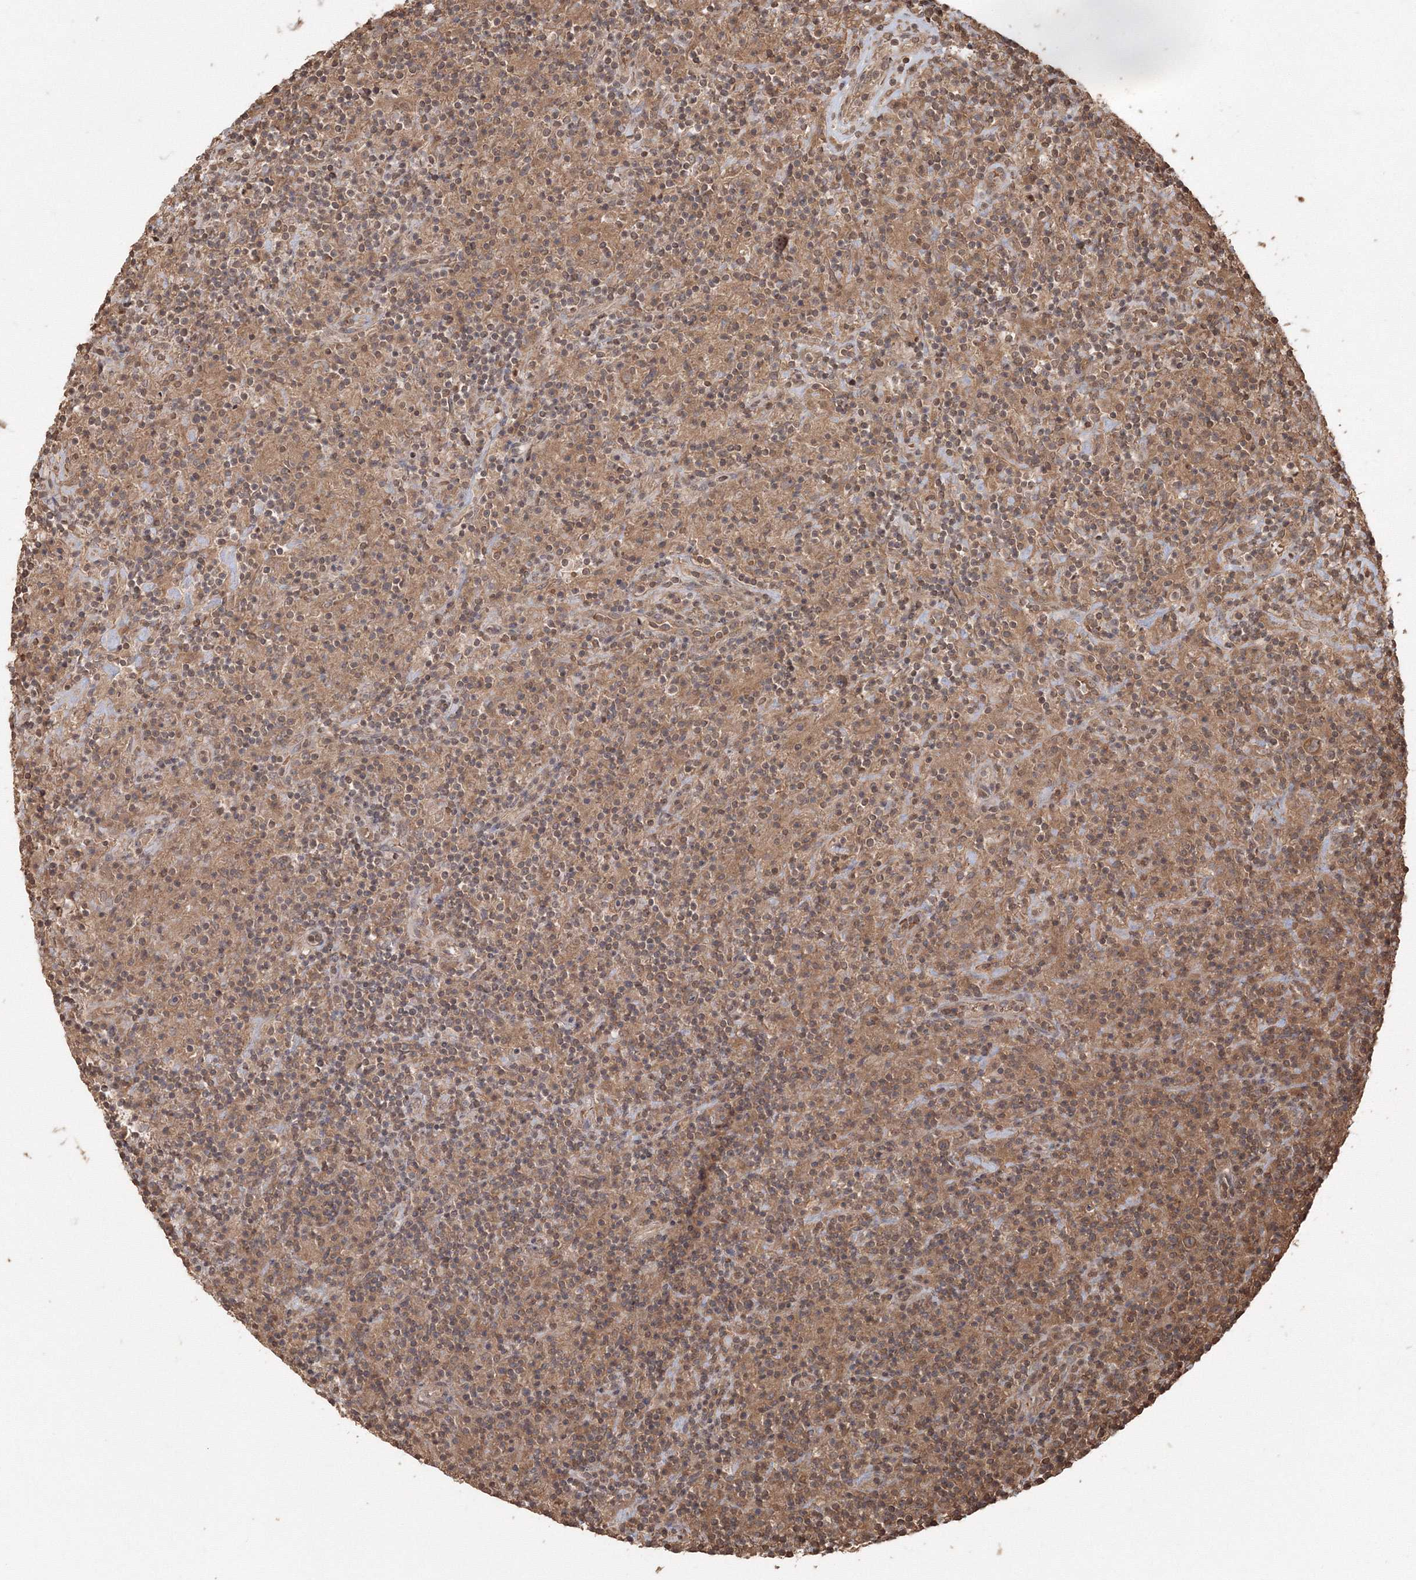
{"staining": {"intensity": "moderate", "quantity": ">75%", "location": "cytoplasmic/membranous"}, "tissue": "lymphoma", "cell_type": "Tumor cells", "image_type": "cancer", "snomed": [{"axis": "morphology", "description": "Hodgkin's disease, NOS"}, {"axis": "topography", "description": "Lymph node"}], "caption": "This micrograph demonstrates IHC staining of lymphoma, with medium moderate cytoplasmic/membranous expression in about >75% of tumor cells.", "gene": "CCDC122", "patient": {"sex": "male", "age": 70}}